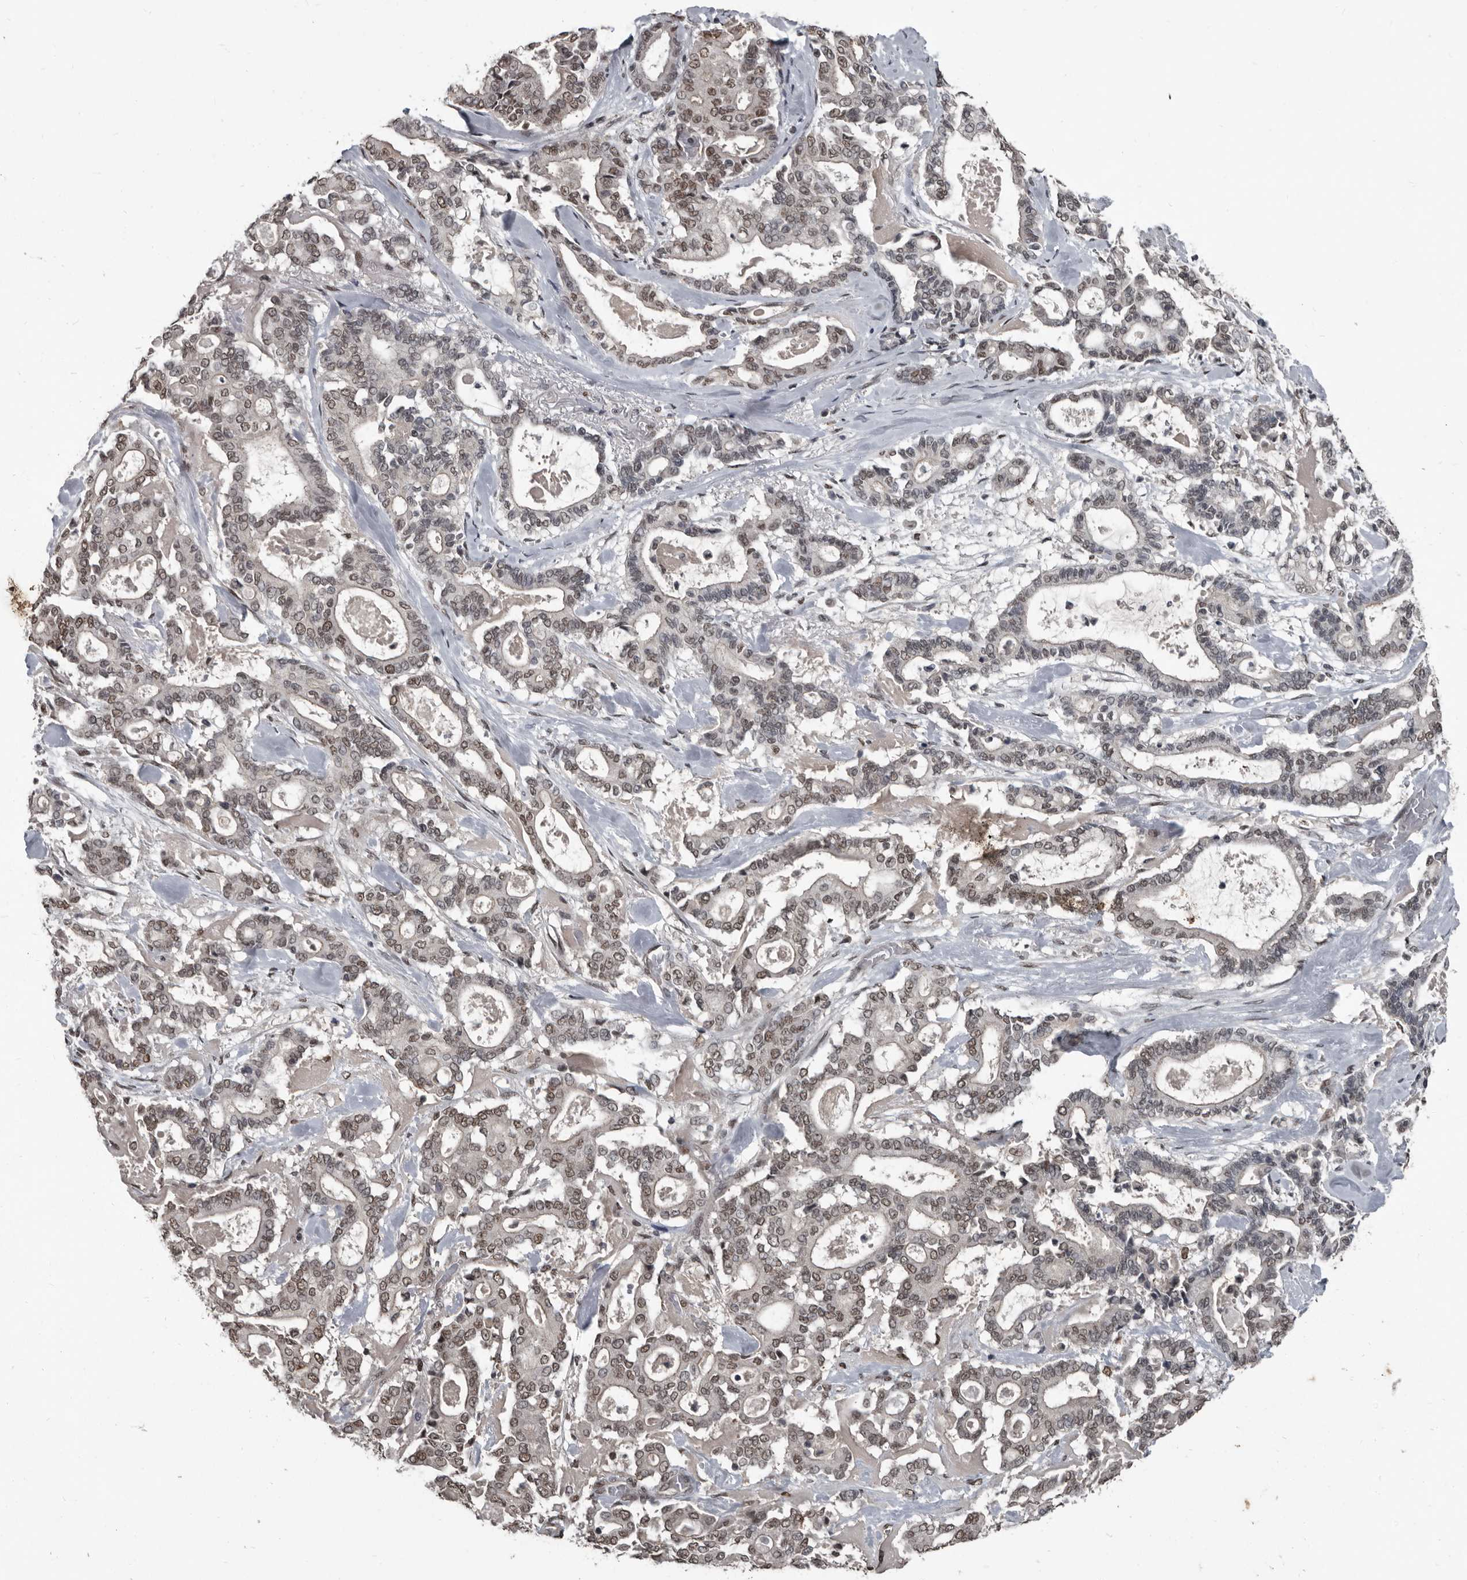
{"staining": {"intensity": "moderate", "quantity": ">75%", "location": "nuclear"}, "tissue": "pancreatic cancer", "cell_type": "Tumor cells", "image_type": "cancer", "snomed": [{"axis": "morphology", "description": "Adenocarcinoma, NOS"}, {"axis": "topography", "description": "Pancreas"}], "caption": "IHC micrograph of pancreatic adenocarcinoma stained for a protein (brown), which displays medium levels of moderate nuclear staining in about >75% of tumor cells.", "gene": "CHD1L", "patient": {"sex": "male", "age": 63}}